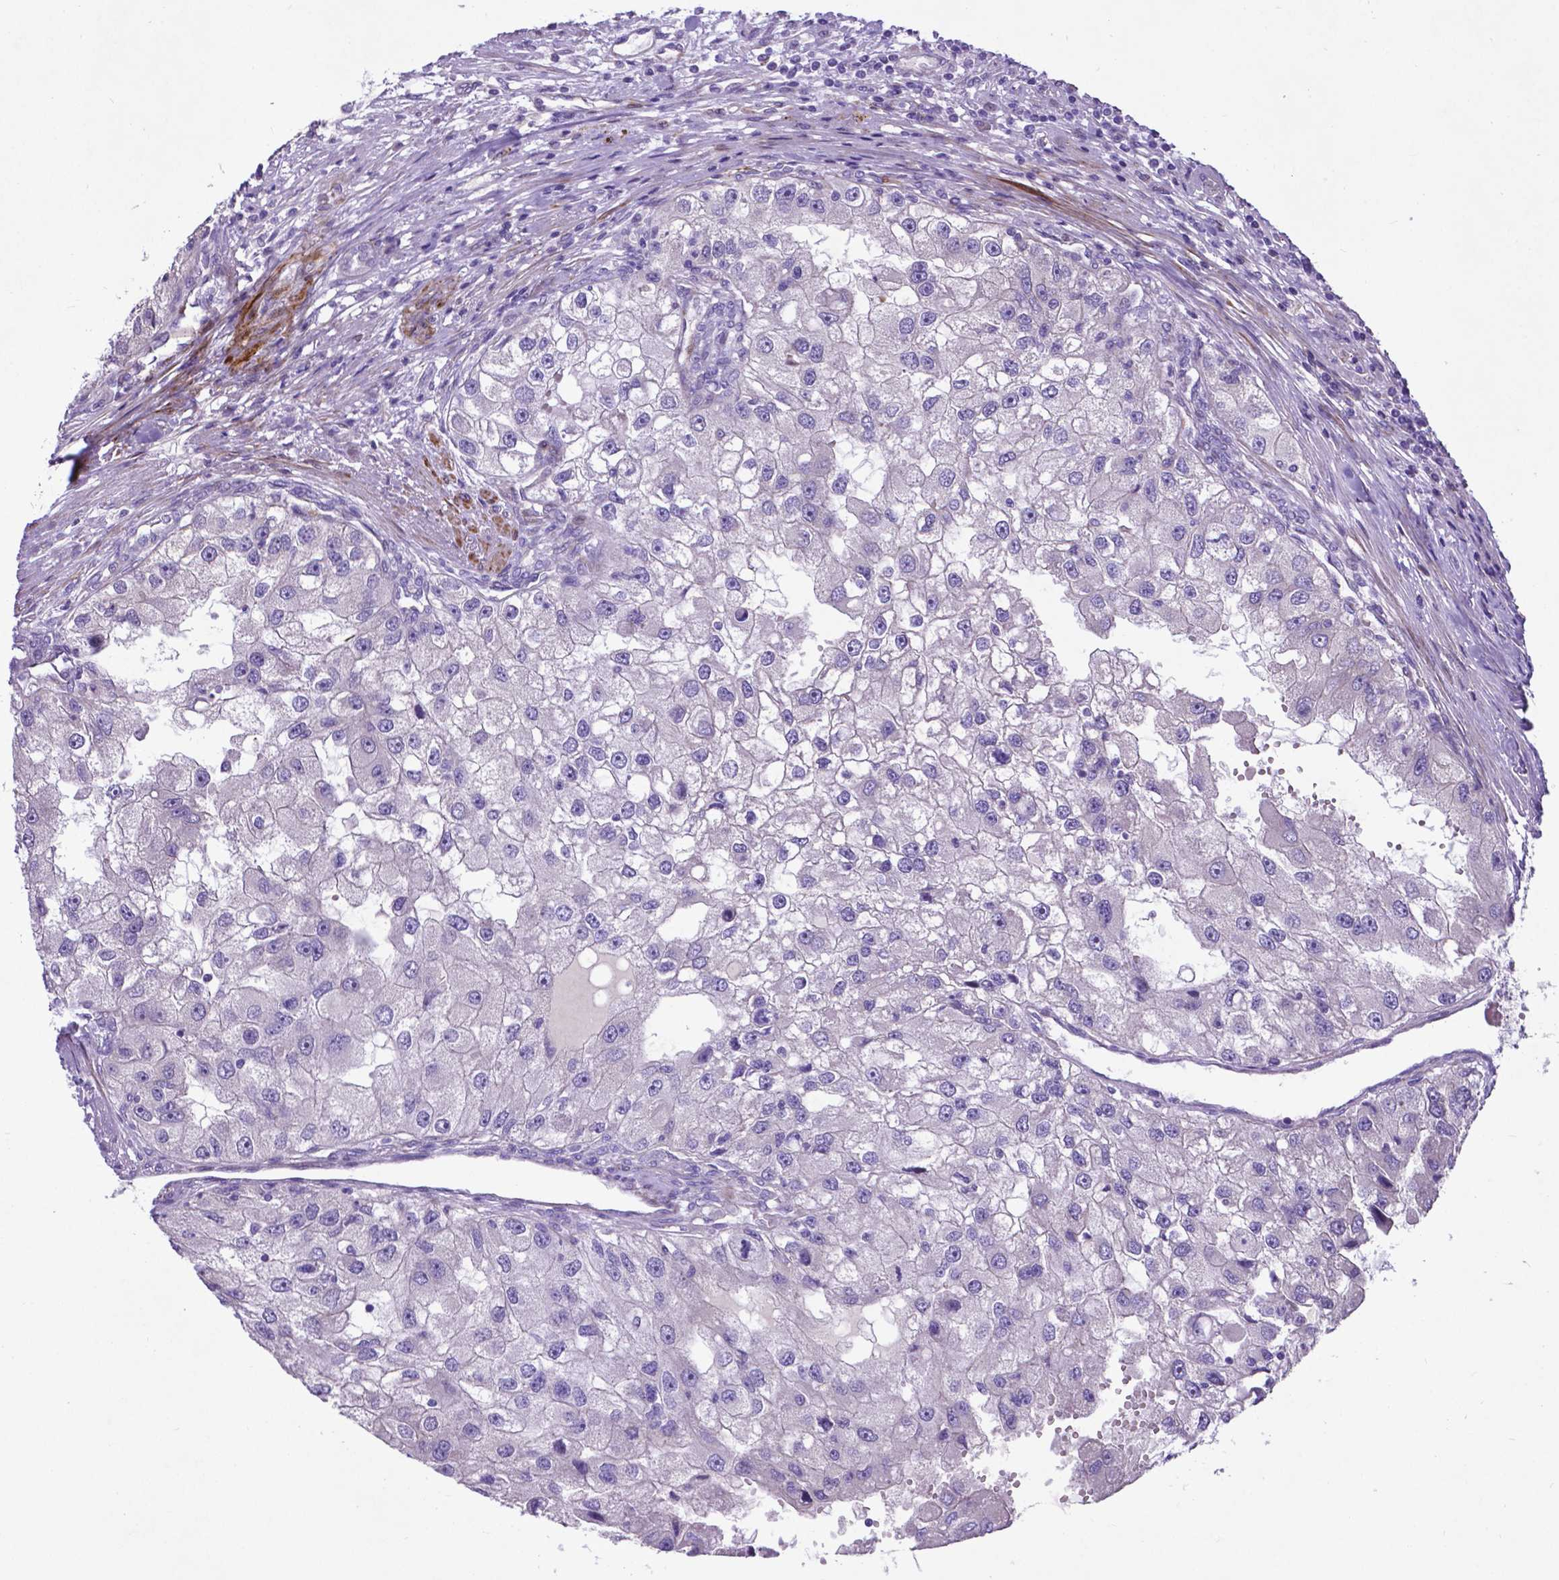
{"staining": {"intensity": "negative", "quantity": "none", "location": "none"}, "tissue": "renal cancer", "cell_type": "Tumor cells", "image_type": "cancer", "snomed": [{"axis": "morphology", "description": "Adenocarcinoma, NOS"}, {"axis": "topography", "description": "Kidney"}], "caption": "IHC of human renal adenocarcinoma shows no staining in tumor cells. Brightfield microscopy of IHC stained with DAB (brown) and hematoxylin (blue), captured at high magnification.", "gene": "PFKFB4", "patient": {"sex": "male", "age": 63}}